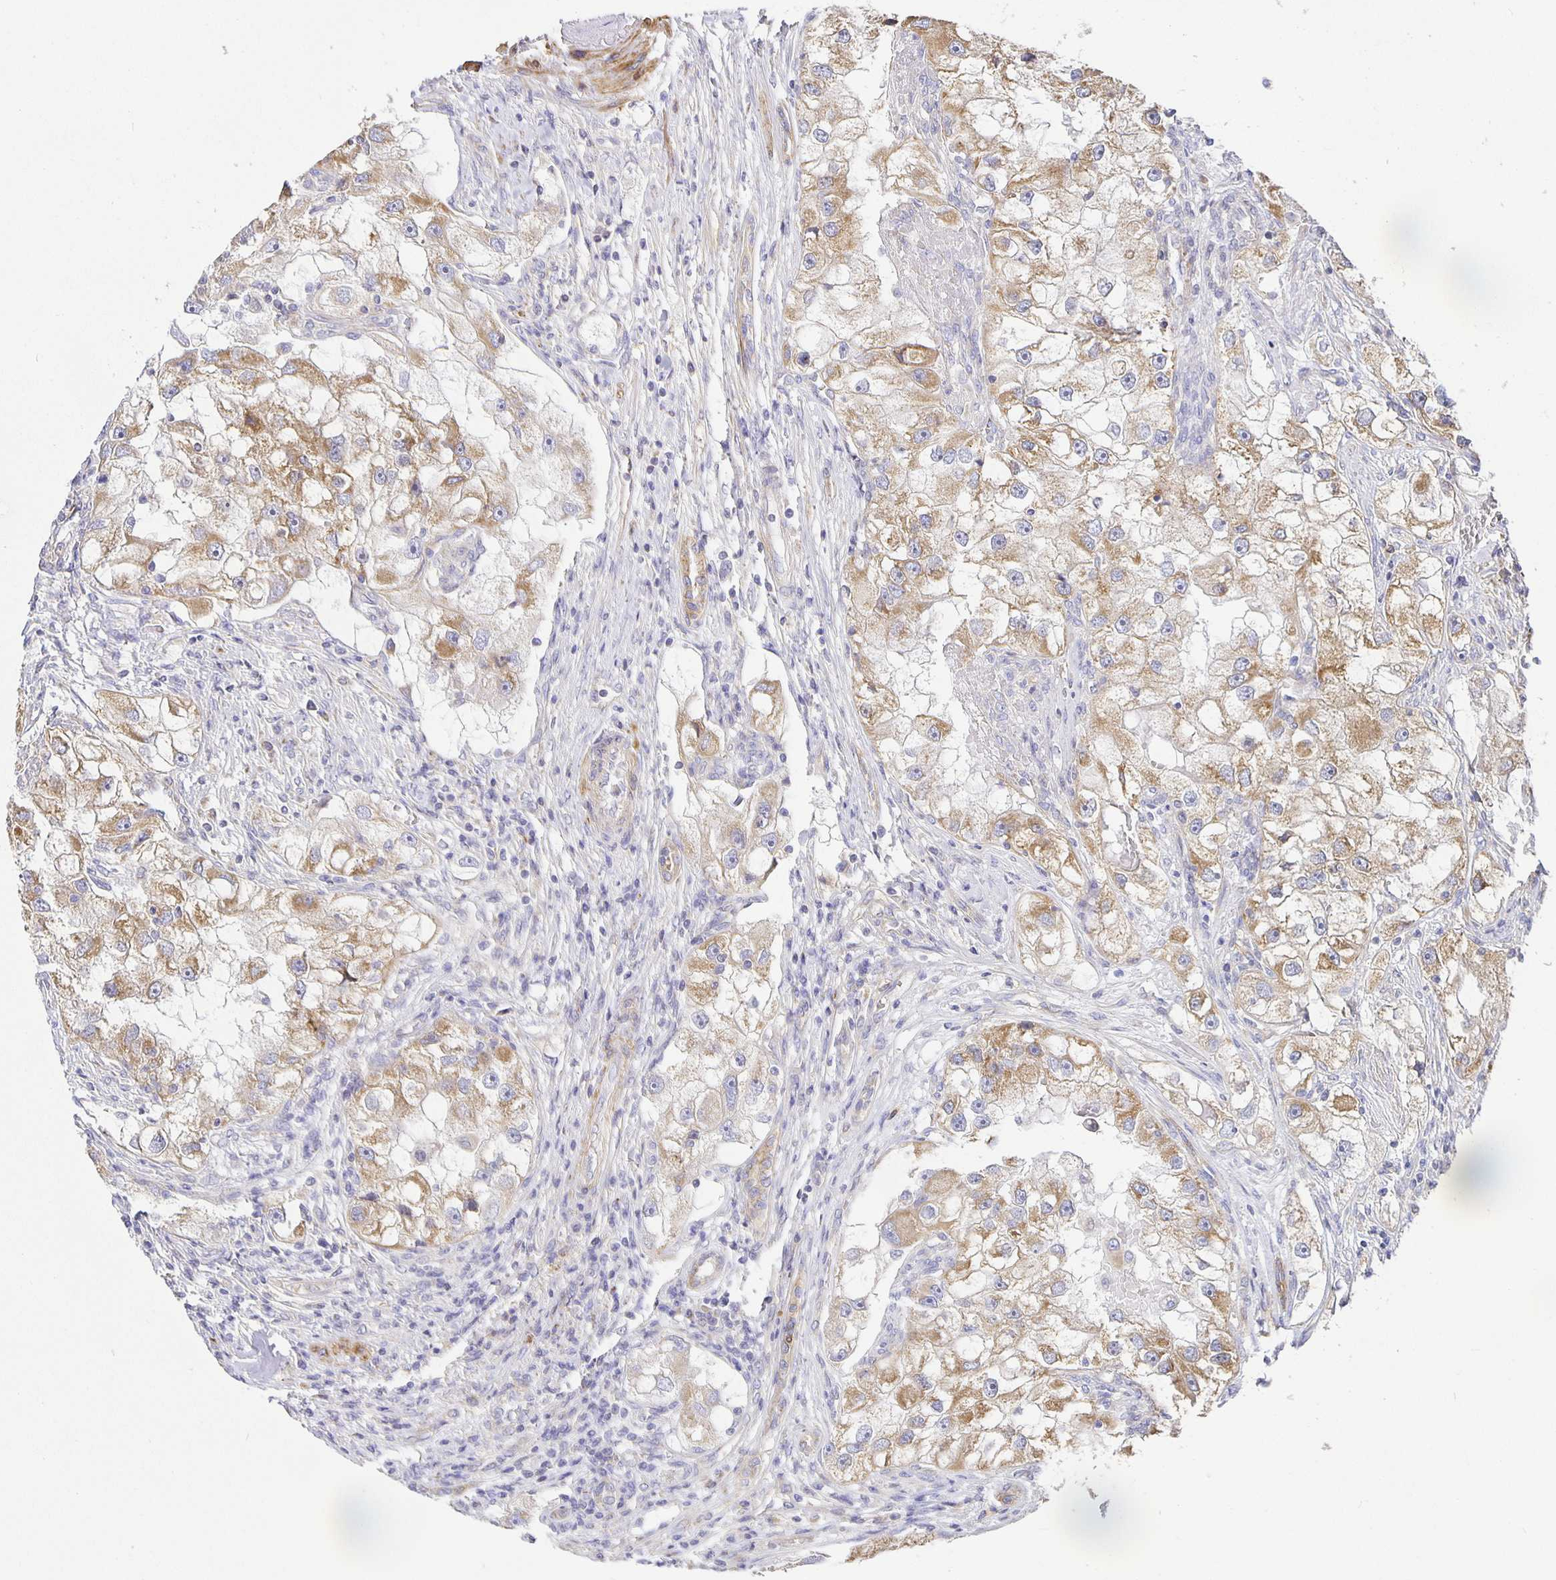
{"staining": {"intensity": "moderate", "quantity": ">75%", "location": "cytoplasmic/membranous"}, "tissue": "renal cancer", "cell_type": "Tumor cells", "image_type": "cancer", "snomed": [{"axis": "morphology", "description": "Adenocarcinoma, NOS"}, {"axis": "topography", "description": "Kidney"}], "caption": "Tumor cells exhibit moderate cytoplasmic/membranous positivity in about >75% of cells in renal cancer. (brown staining indicates protein expression, while blue staining denotes nuclei).", "gene": "FLRT3", "patient": {"sex": "male", "age": 63}}